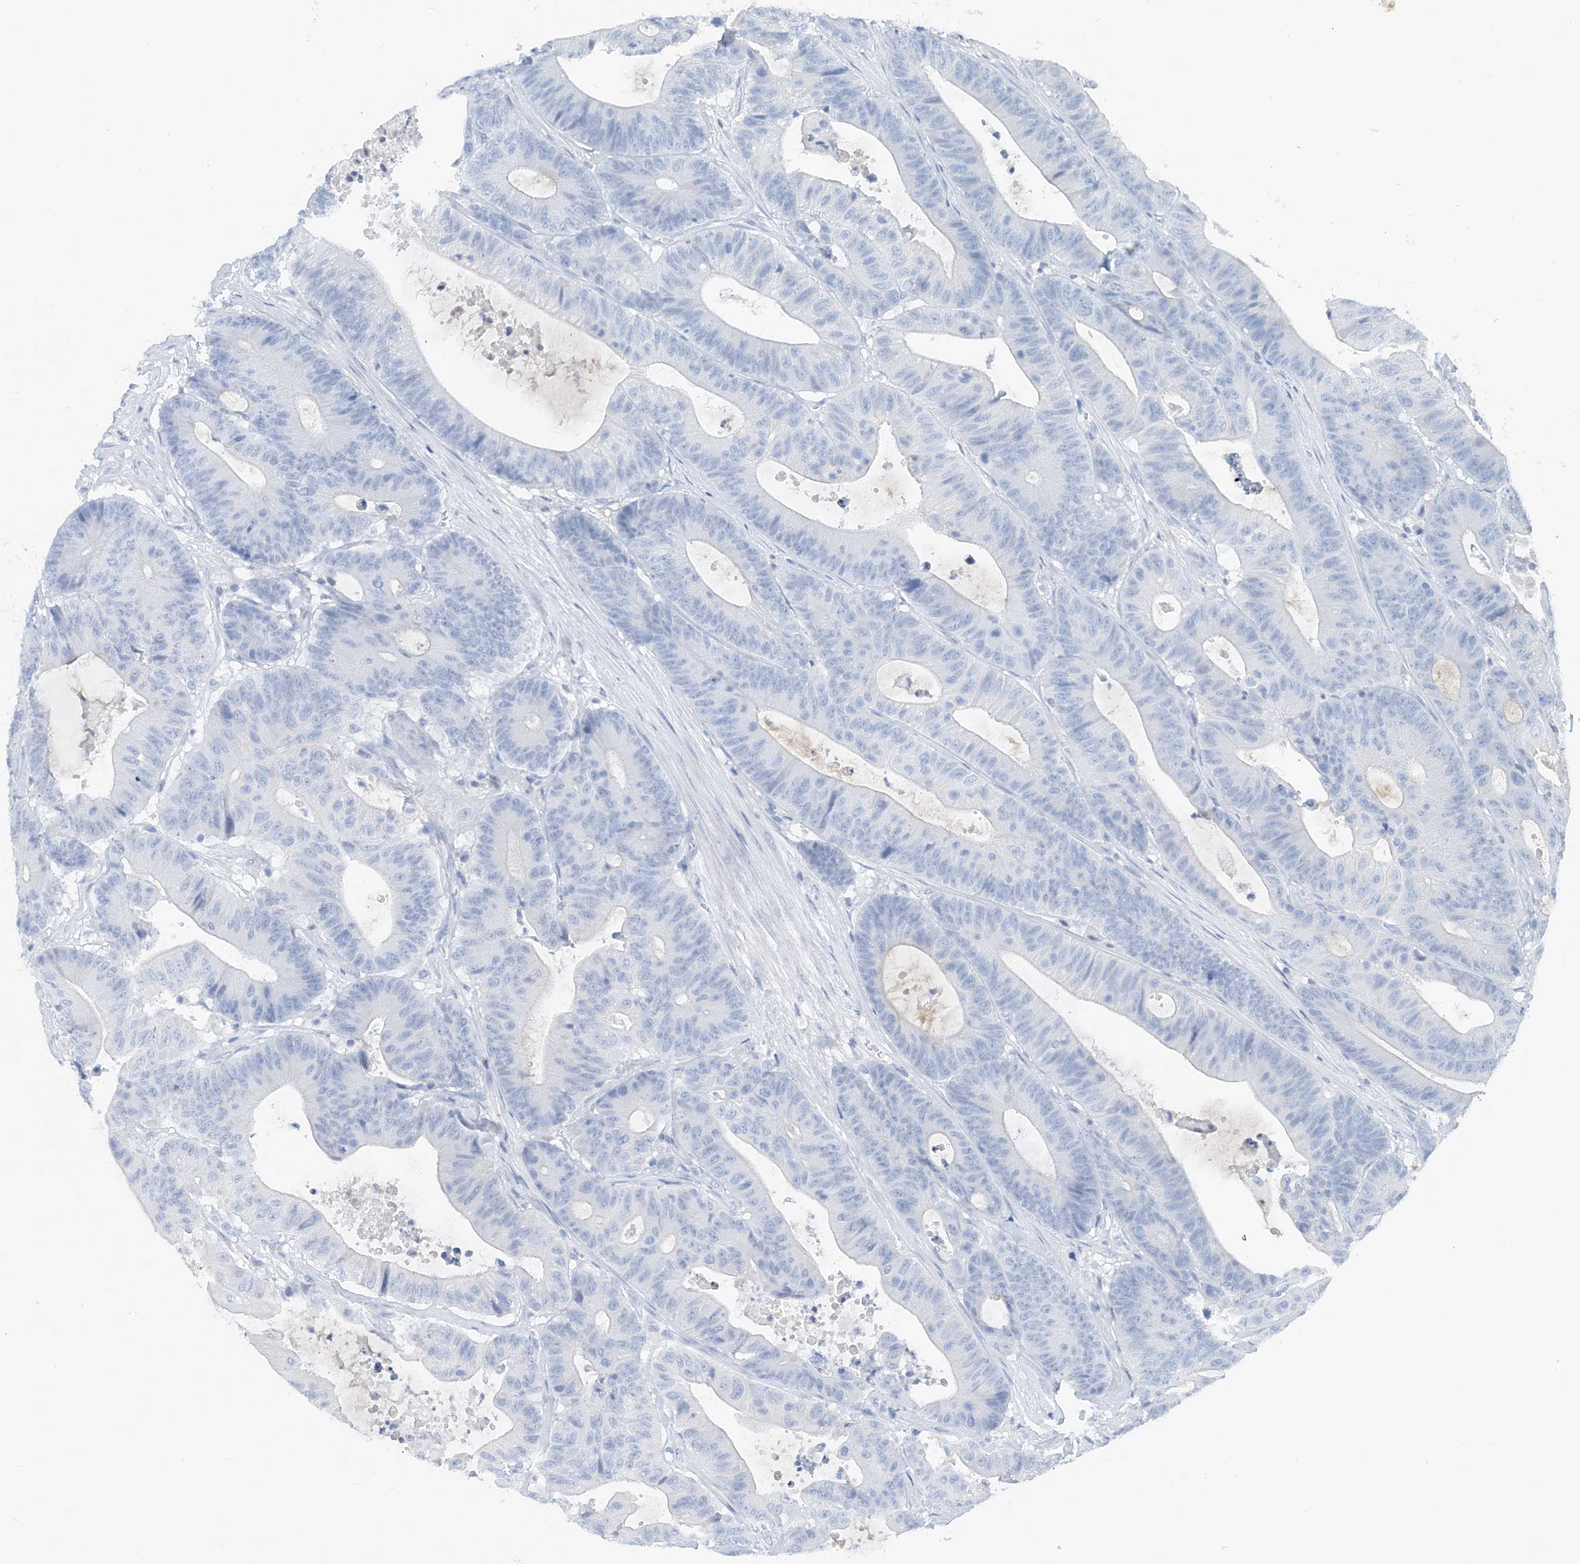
{"staining": {"intensity": "negative", "quantity": "none", "location": "none"}, "tissue": "colorectal cancer", "cell_type": "Tumor cells", "image_type": "cancer", "snomed": [{"axis": "morphology", "description": "Adenocarcinoma, NOS"}, {"axis": "topography", "description": "Colon"}], "caption": "Tumor cells show no significant positivity in colorectal cancer (adenocarcinoma).", "gene": "CTRL", "patient": {"sex": "female", "age": 84}}